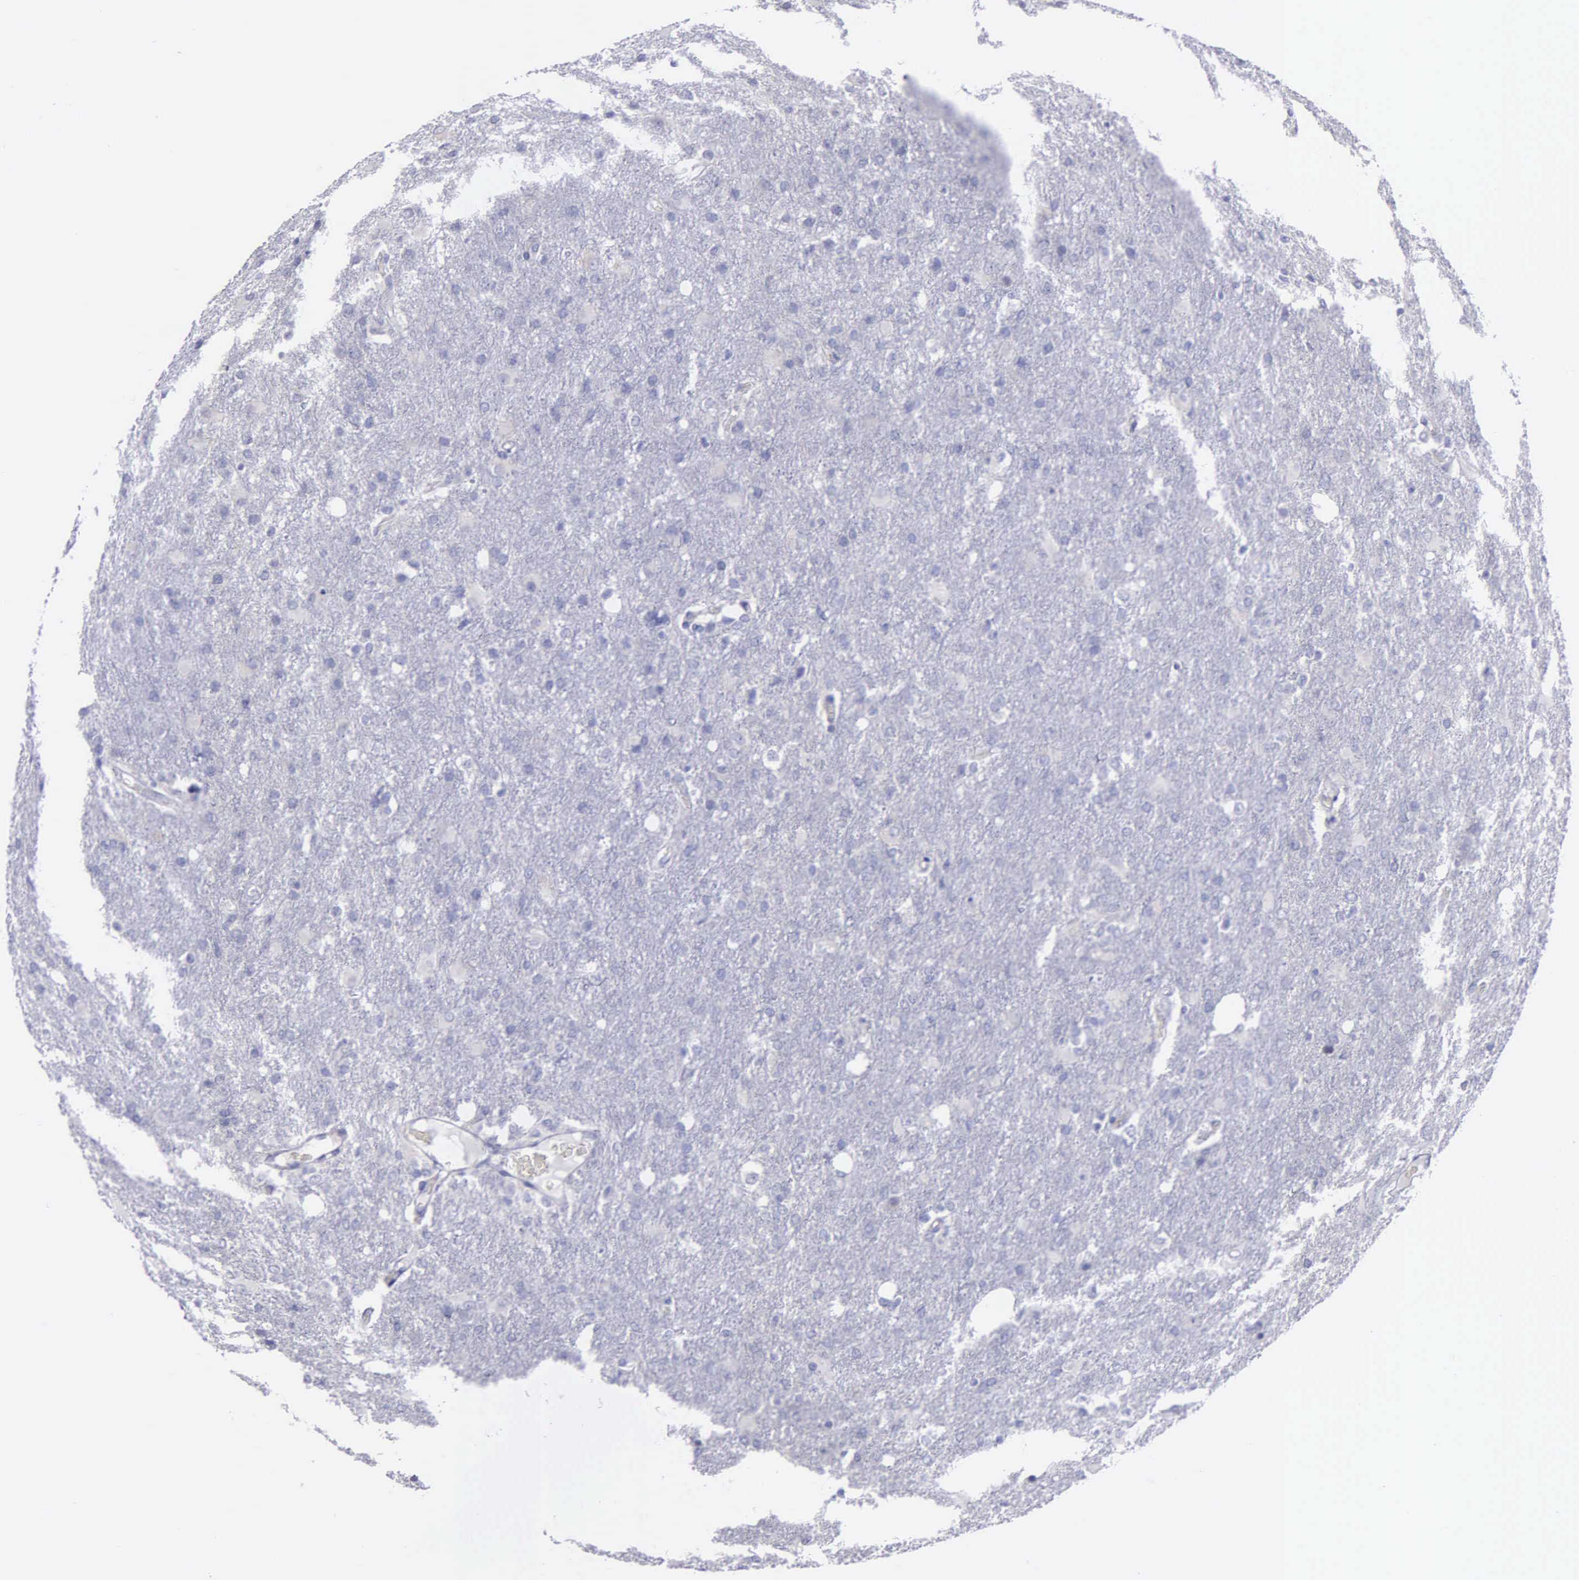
{"staining": {"intensity": "negative", "quantity": "none", "location": "none"}, "tissue": "glioma", "cell_type": "Tumor cells", "image_type": "cancer", "snomed": [{"axis": "morphology", "description": "Glioma, malignant, High grade"}, {"axis": "topography", "description": "Brain"}], "caption": "A micrograph of glioma stained for a protein shows no brown staining in tumor cells.", "gene": "FBLN5", "patient": {"sex": "male", "age": 68}}